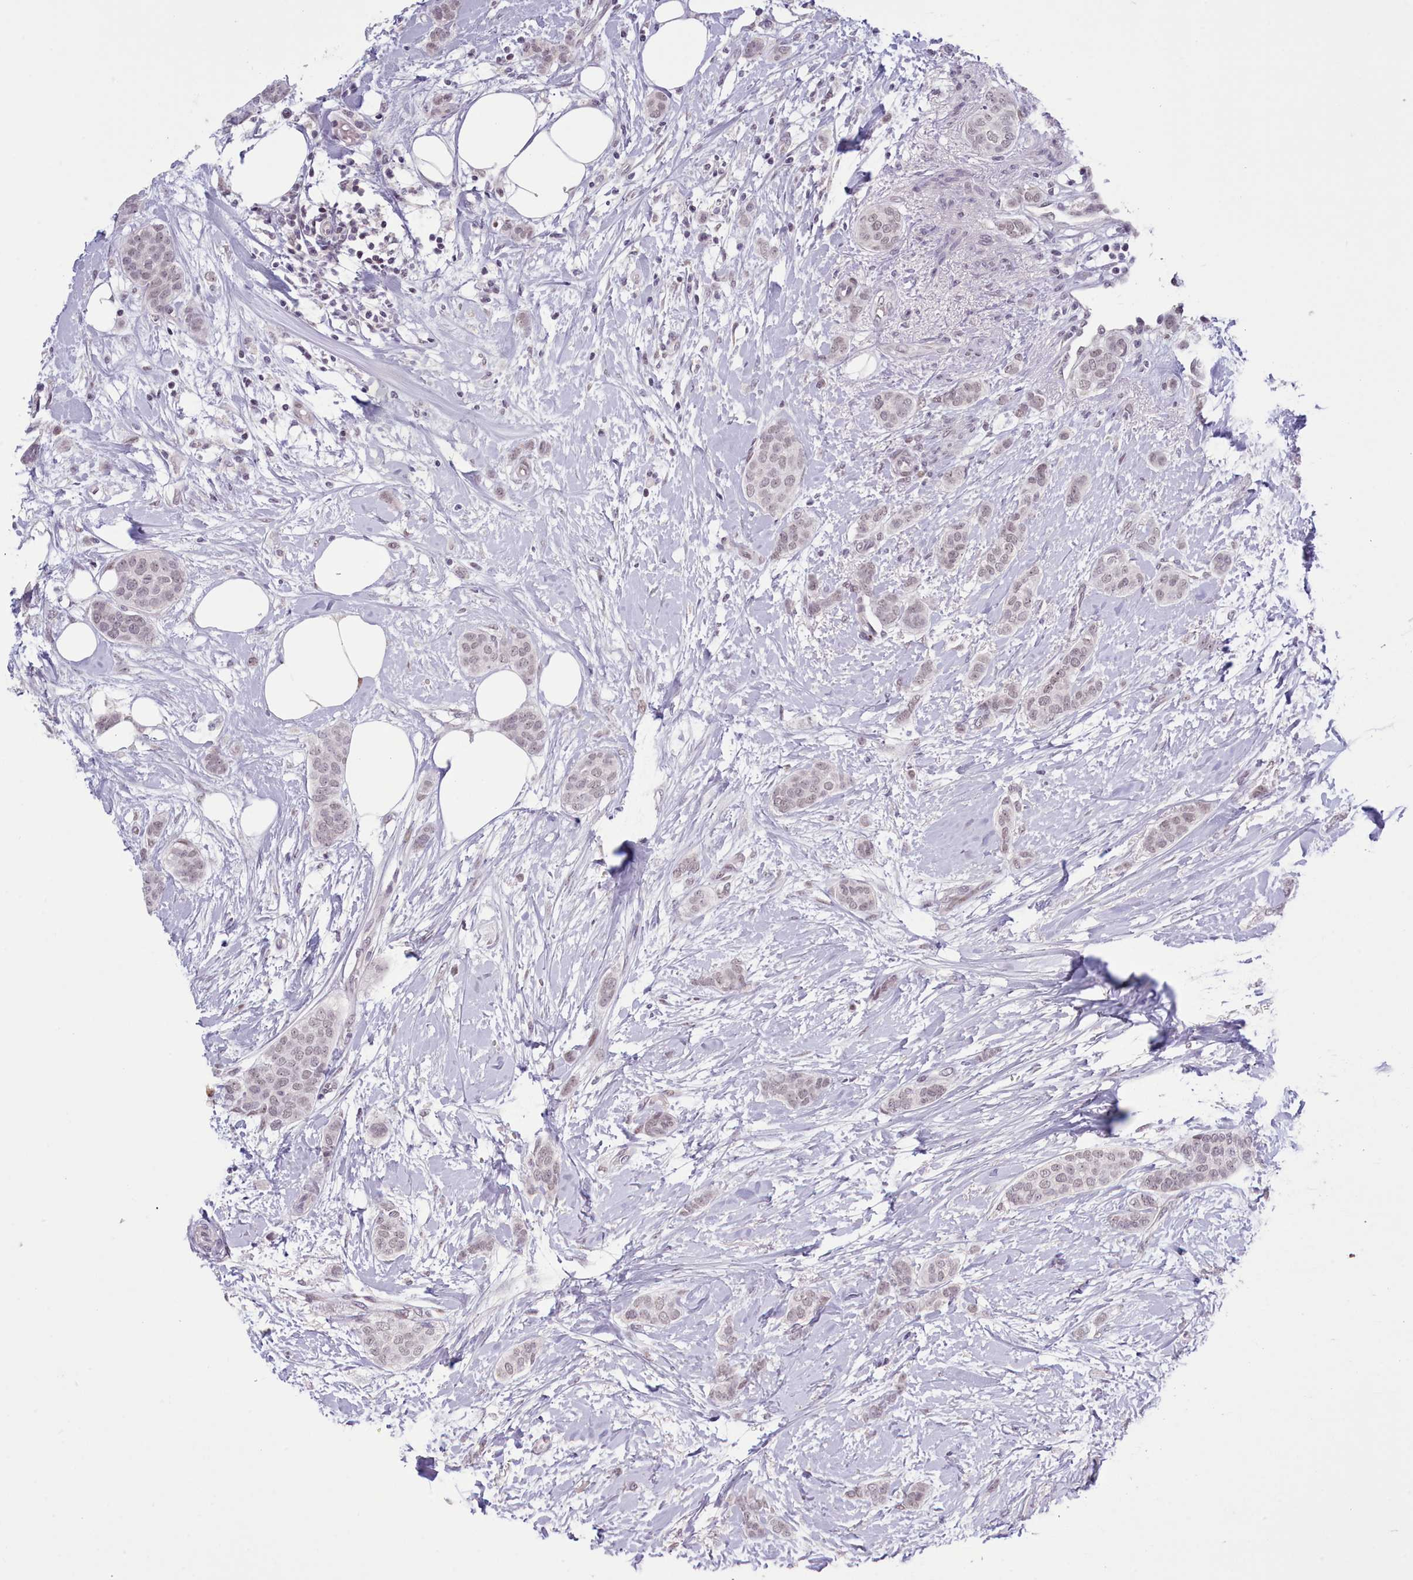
{"staining": {"intensity": "weak", "quantity": ">75%", "location": "nuclear"}, "tissue": "breast cancer", "cell_type": "Tumor cells", "image_type": "cancer", "snomed": [{"axis": "morphology", "description": "Duct carcinoma"}, {"axis": "topography", "description": "Breast"}], "caption": "High-magnification brightfield microscopy of infiltrating ductal carcinoma (breast) stained with DAB (brown) and counterstained with hematoxylin (blue). tumor cells exhibit weak nuclear positivity is present in approximately>75% of cells.", "gene": "RFX1", "patient": {"sex": "female", "age": 72}}